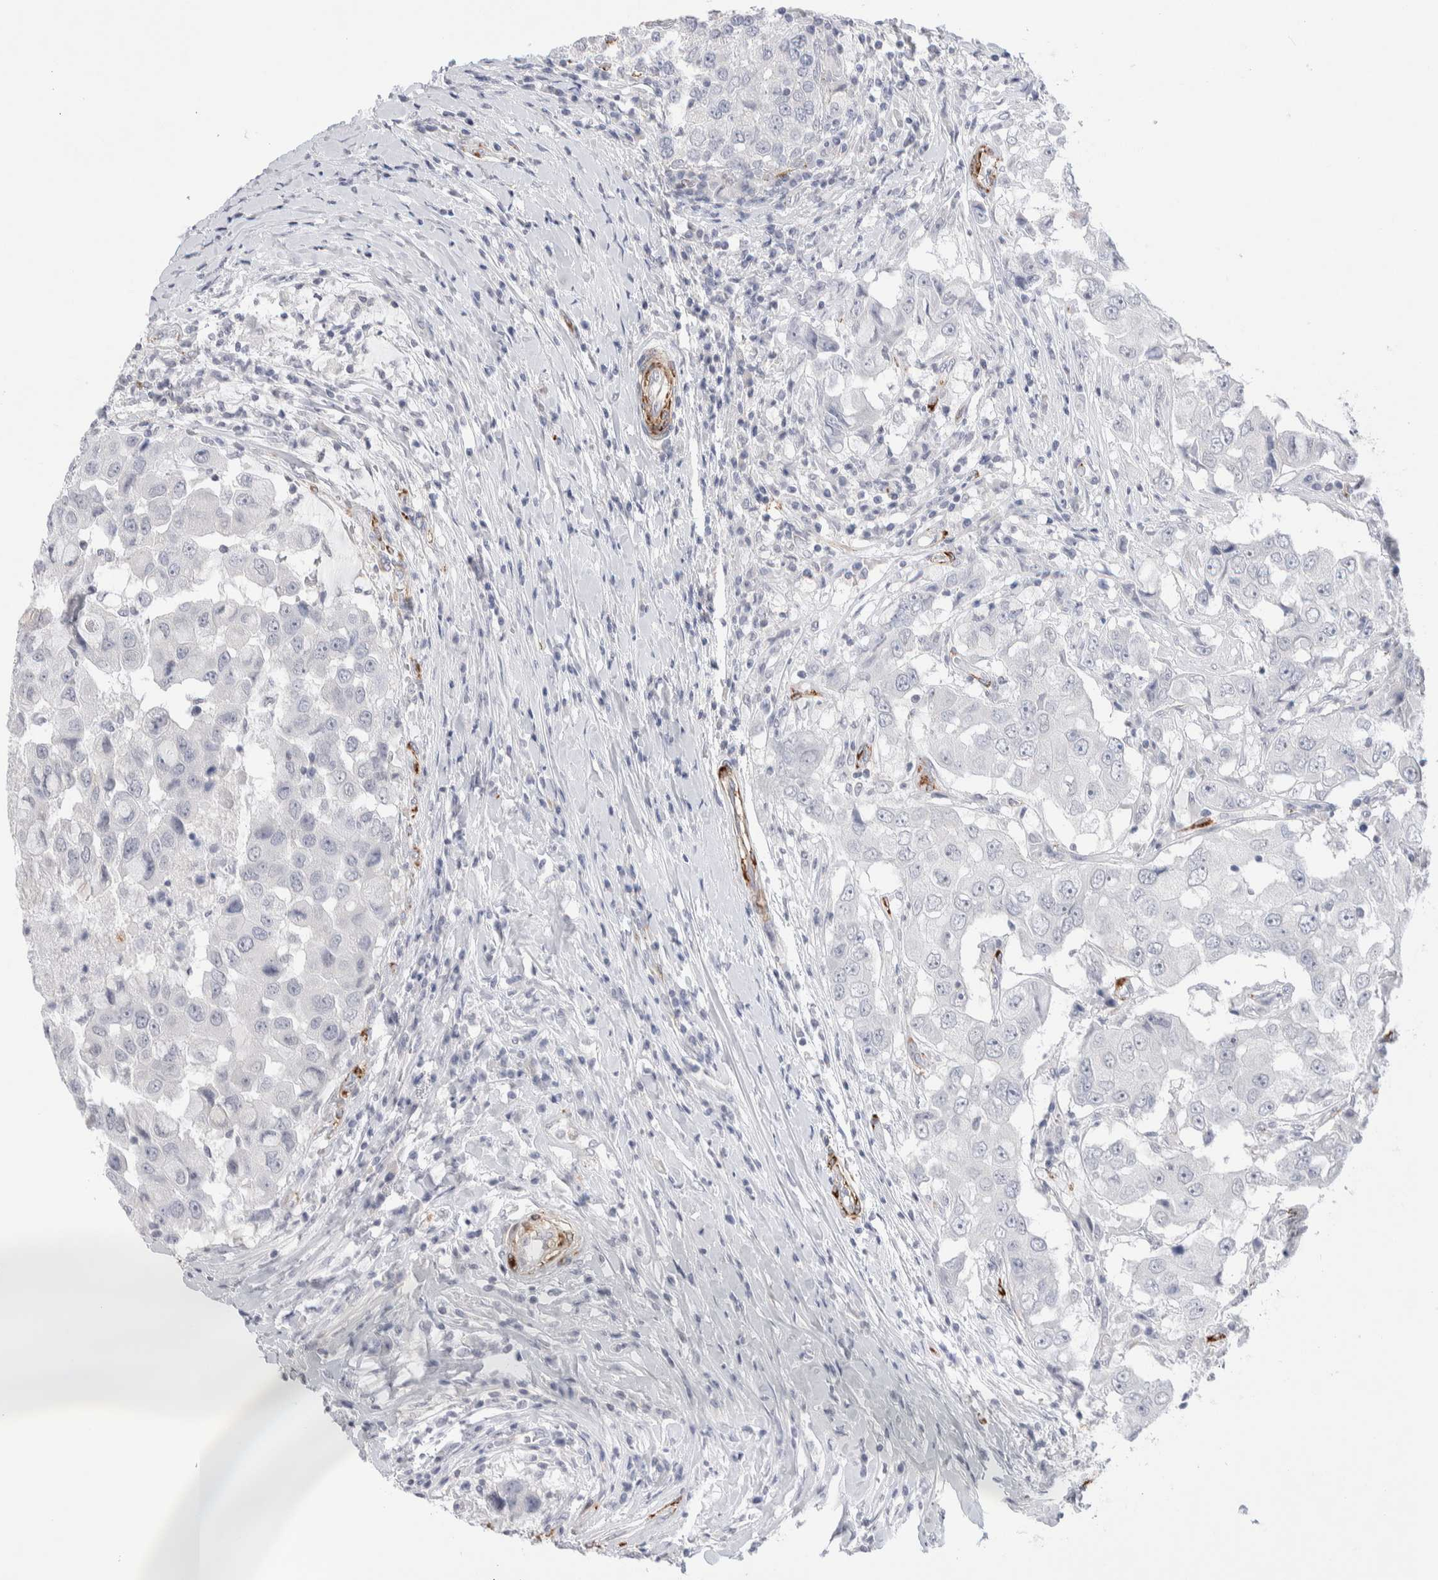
{"staining": {"intensity": "negative", "quantity": "none", "location": "none"}, "tissue": "breast cancer", "cell_type": "Tumor cells", "image_type": "cancer", "snomed": [{"axis": "morphology", "description": "Duct carcinoma"}, {"axis": "topography", "description": "Breast"}], "caption": "Tumor cells show no significant protein staining in breast infiltrating ductal carcinoma.", "gene": "SEPTIN4", "patient": {"sex": "female", "age": 27}}